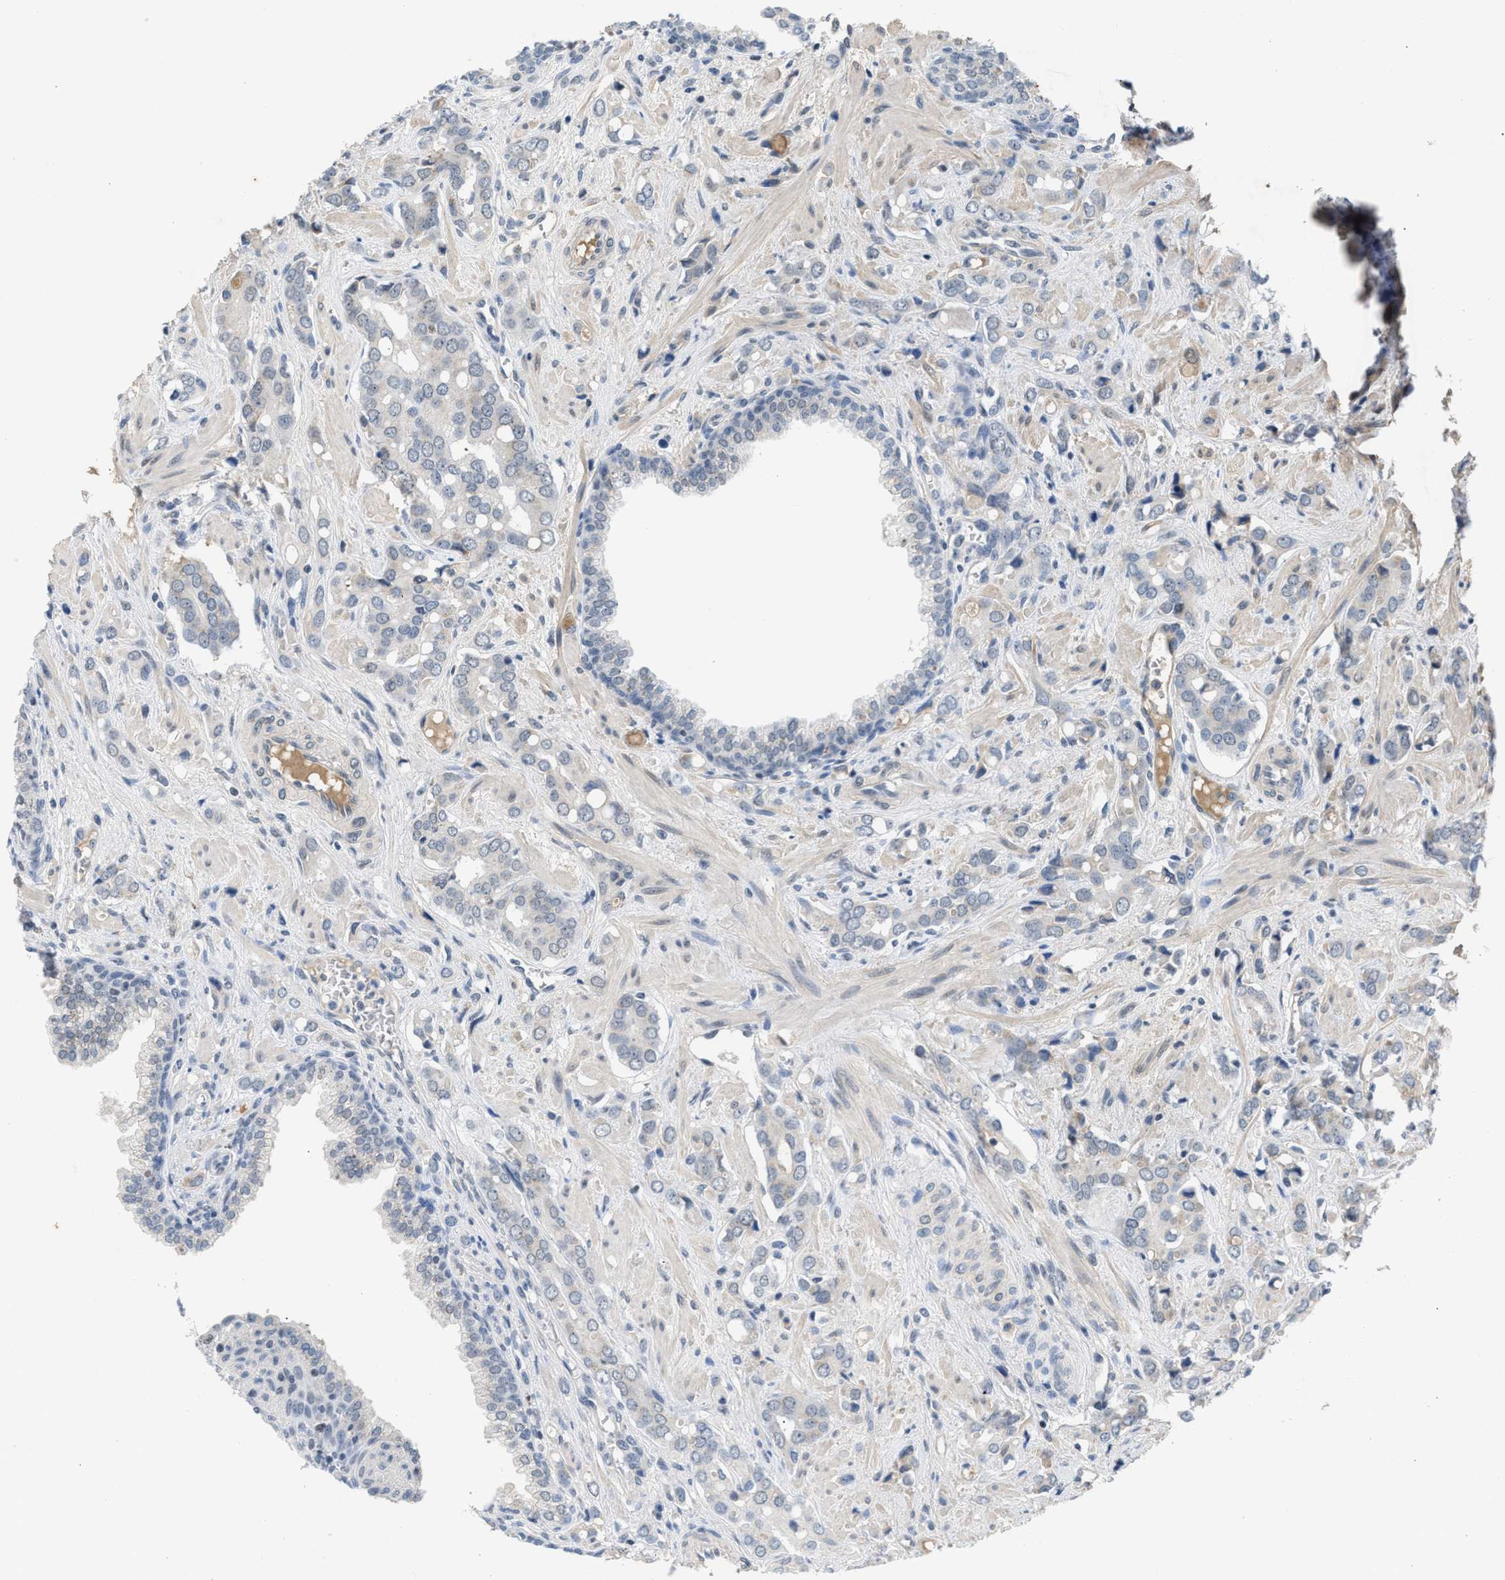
{"staining": {"intensity": "negative", "quantity": "none", "location": "none"}, "tissue": "prostate cancer", "cell_type": "Tumor cells", "image_type": "cancer", "snomed": [{"axis": "morphology", "description": "Adenocarcinoma, High grade"}, {"axis": "topography", "description": "Prostate"}], "caption": "High magnification brightfield microscopy of prostate cancer (high-grade adenocarcinoma) stained with DAB (brown) and counterstained with hematoxylin (blue): tumor cells show no significant expression.", "gene": "TERF2IP", "patient": {"sex": "male", "age": 52}}